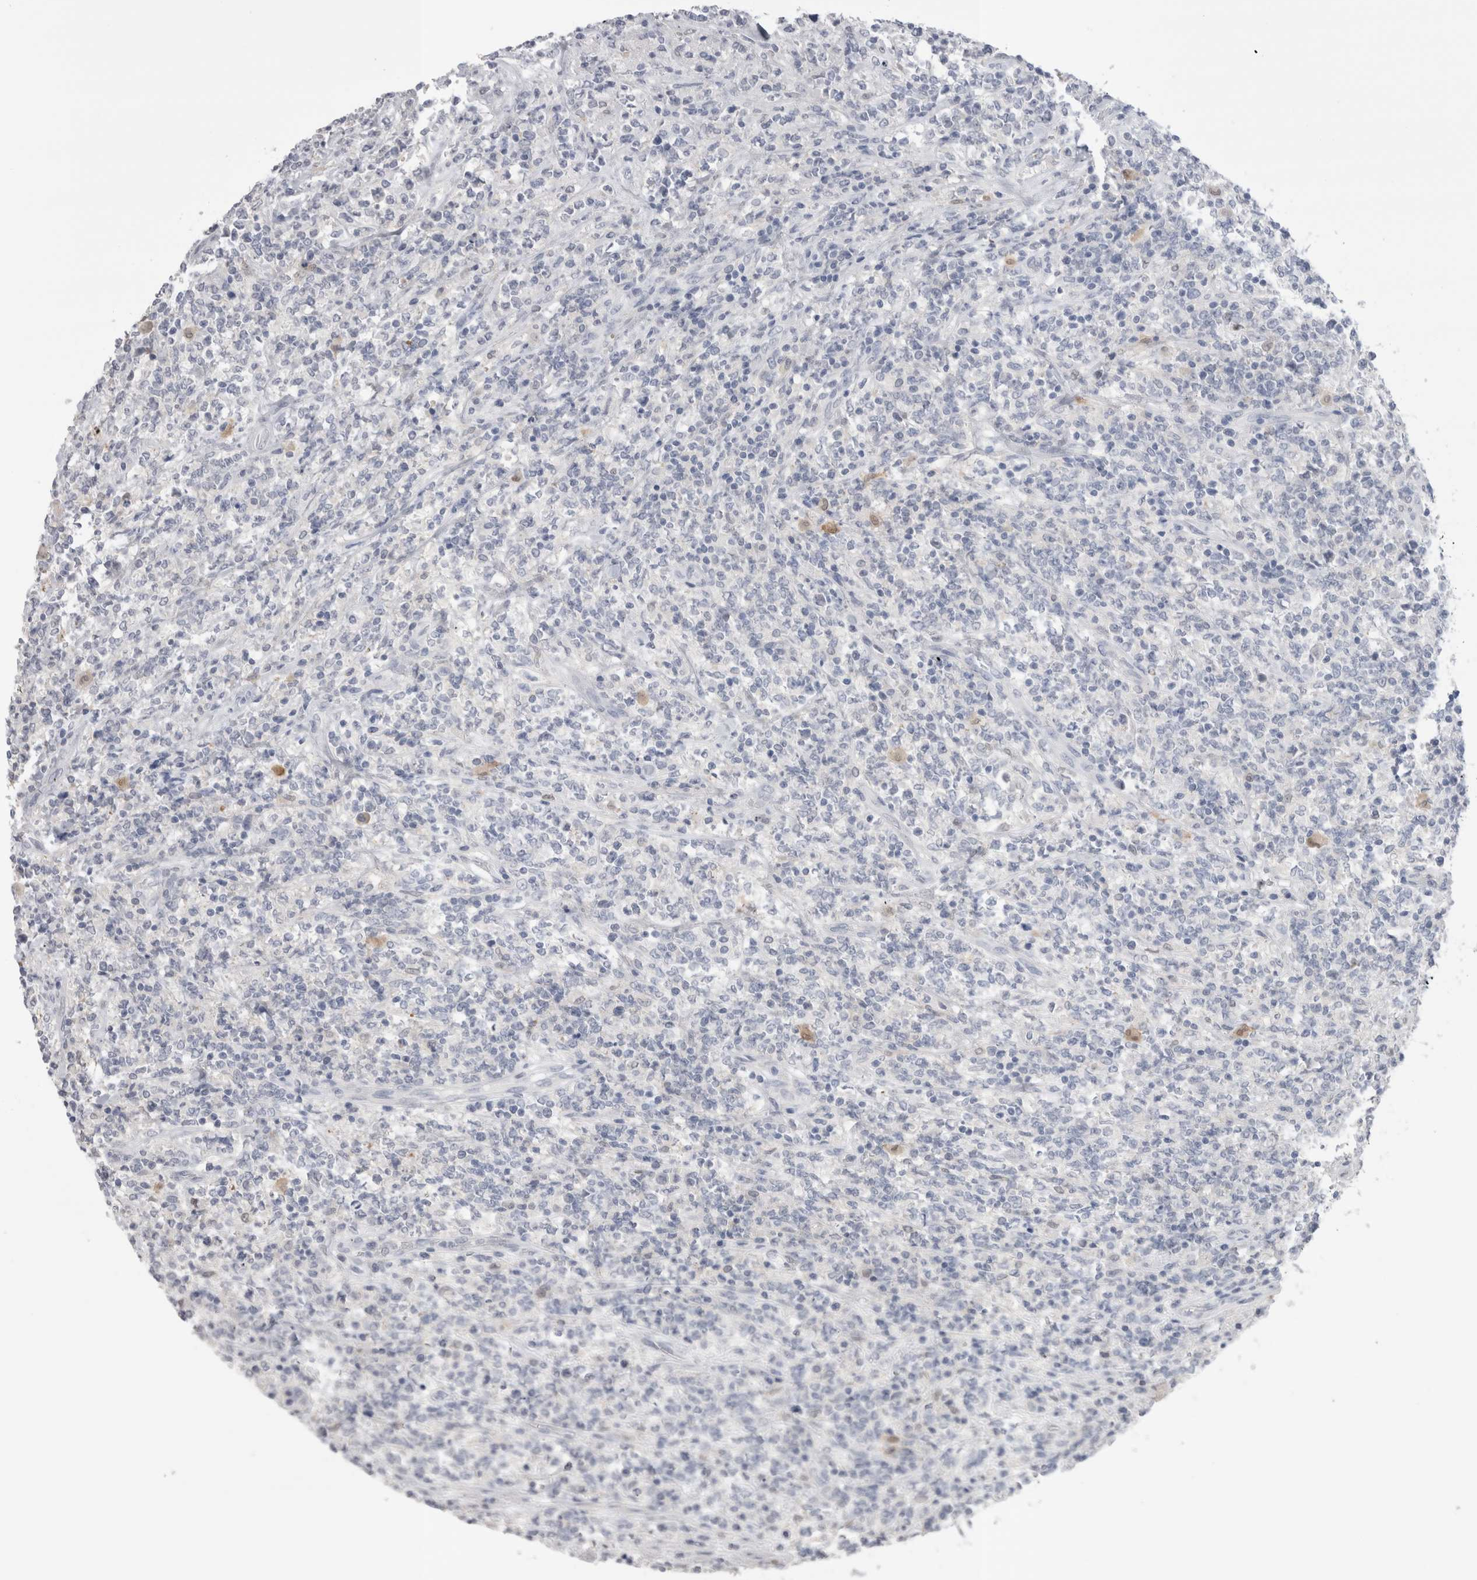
{"staining": {"intensity": "negative", "quantity": "none", "location": "none"}, "tissue": "lymphoma", "cell_type": "Tumor cells", "image_type": "cancer", "snomed": [{"axis": "morphology", "description": "Malignant lymphoma, non-Hodgkin's type, High grade"}, {"axis": "topography", "description": "Soft tissue"}], "caption": "High power microscopy histopathology image of an immunohistochemistry histopathology image of high-grade malignant lymphoma, non-Hodgkin's type, revealing no significant expression in tumor cells.", "gene": "SUCNR1", "patient": {"sex": "male", "age": 18}}